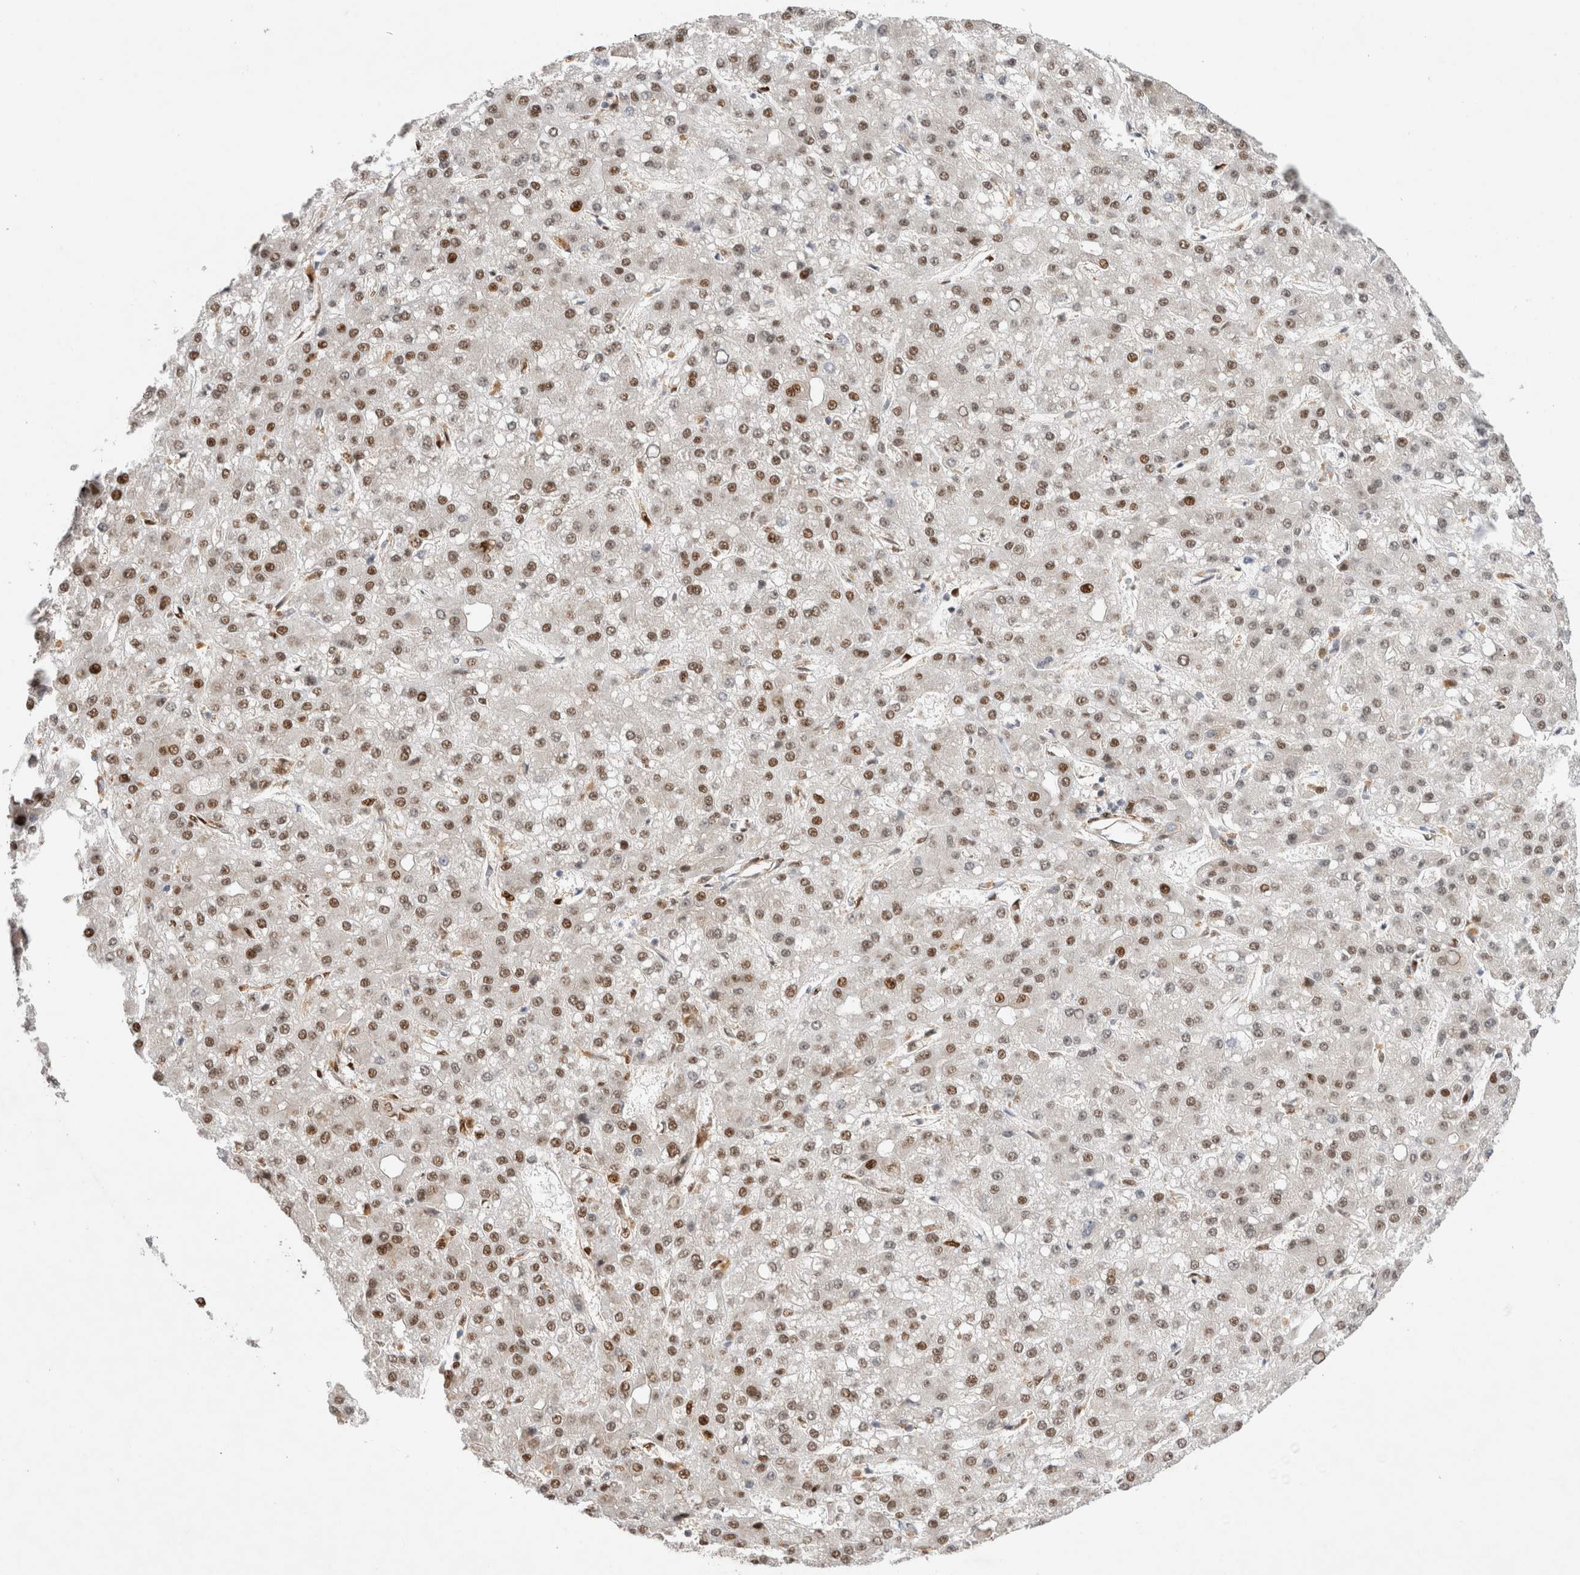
{"staining": {"intensity": "moderate", "quantity": "25%-75%", "location": "nuclear"}, "tissue": "liver cancer", "cell_type": "Tumor cells", "image_type": "cancer", "snomed": [{"axis": "morphology", "description": "Carcinoma, Hepatocellular, NOS"}, {"axis": "topography", "description": "Liver"}], "caption": "This photomicrograph reveals immunohistochemistry staining of hepatocellular carcinoma (liver), with medium moderate nuclear staining in about 25%-75% of tumor cells.", "gene": "TCF4", "patient": {"sex": "male", "age": 67}}